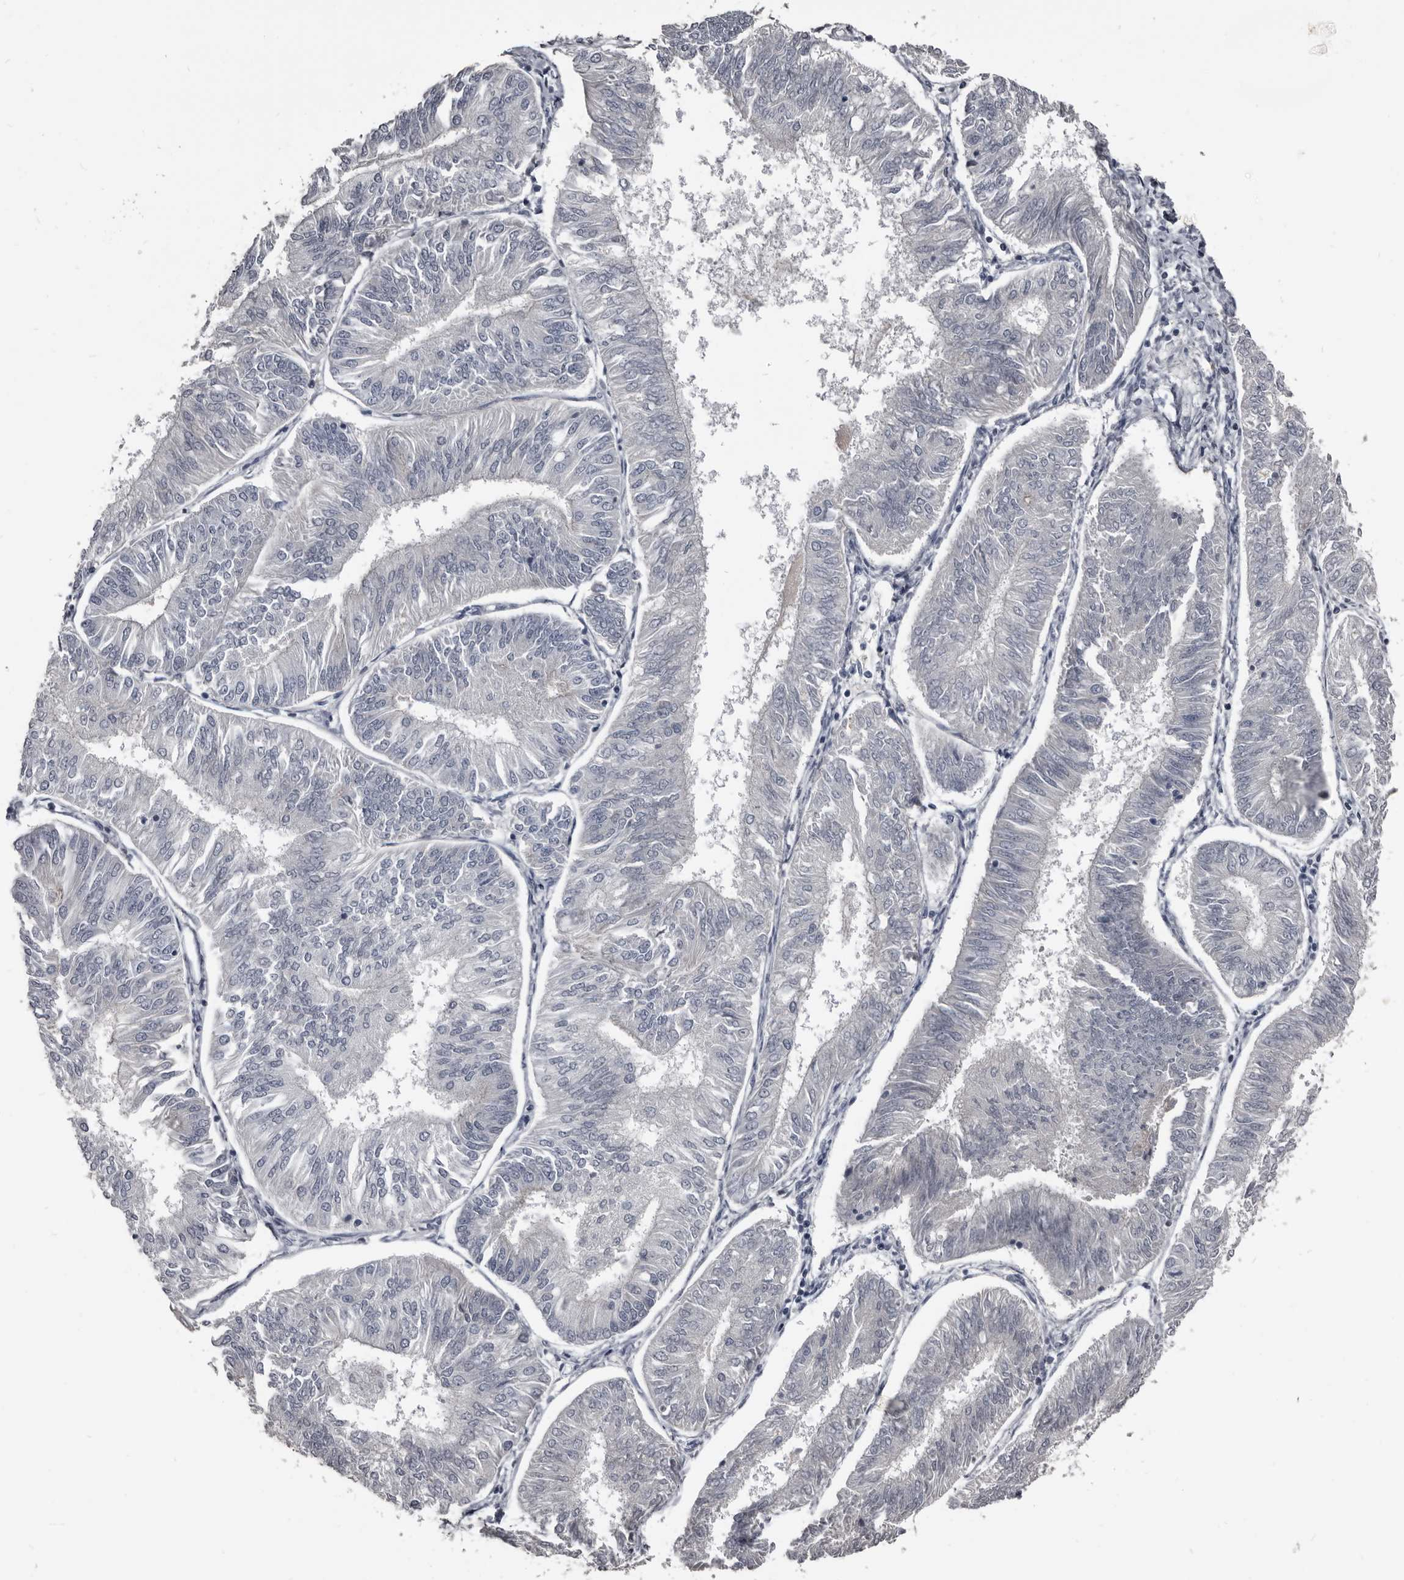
{"staining": {"intensity": "negative", "quantity": "none", "location": "none"}, "tissue": "endometrial cancer", "cell_type": "Tumor cells", "image_type": "cancer", "snomed": [{"axis": "morphology", "description": "Adenocarcinoma, NOS"}, {"axis": "topography", "description": "Endometrium"}], "caption": "This micrograph is of endometrial cancer stained with IHC to label a protein in brown with the nuclei are counter-stained blue. There is no staining in tumor cells.", "gene": "GREB1", "patient": {"sex": "female", "age": 58}}